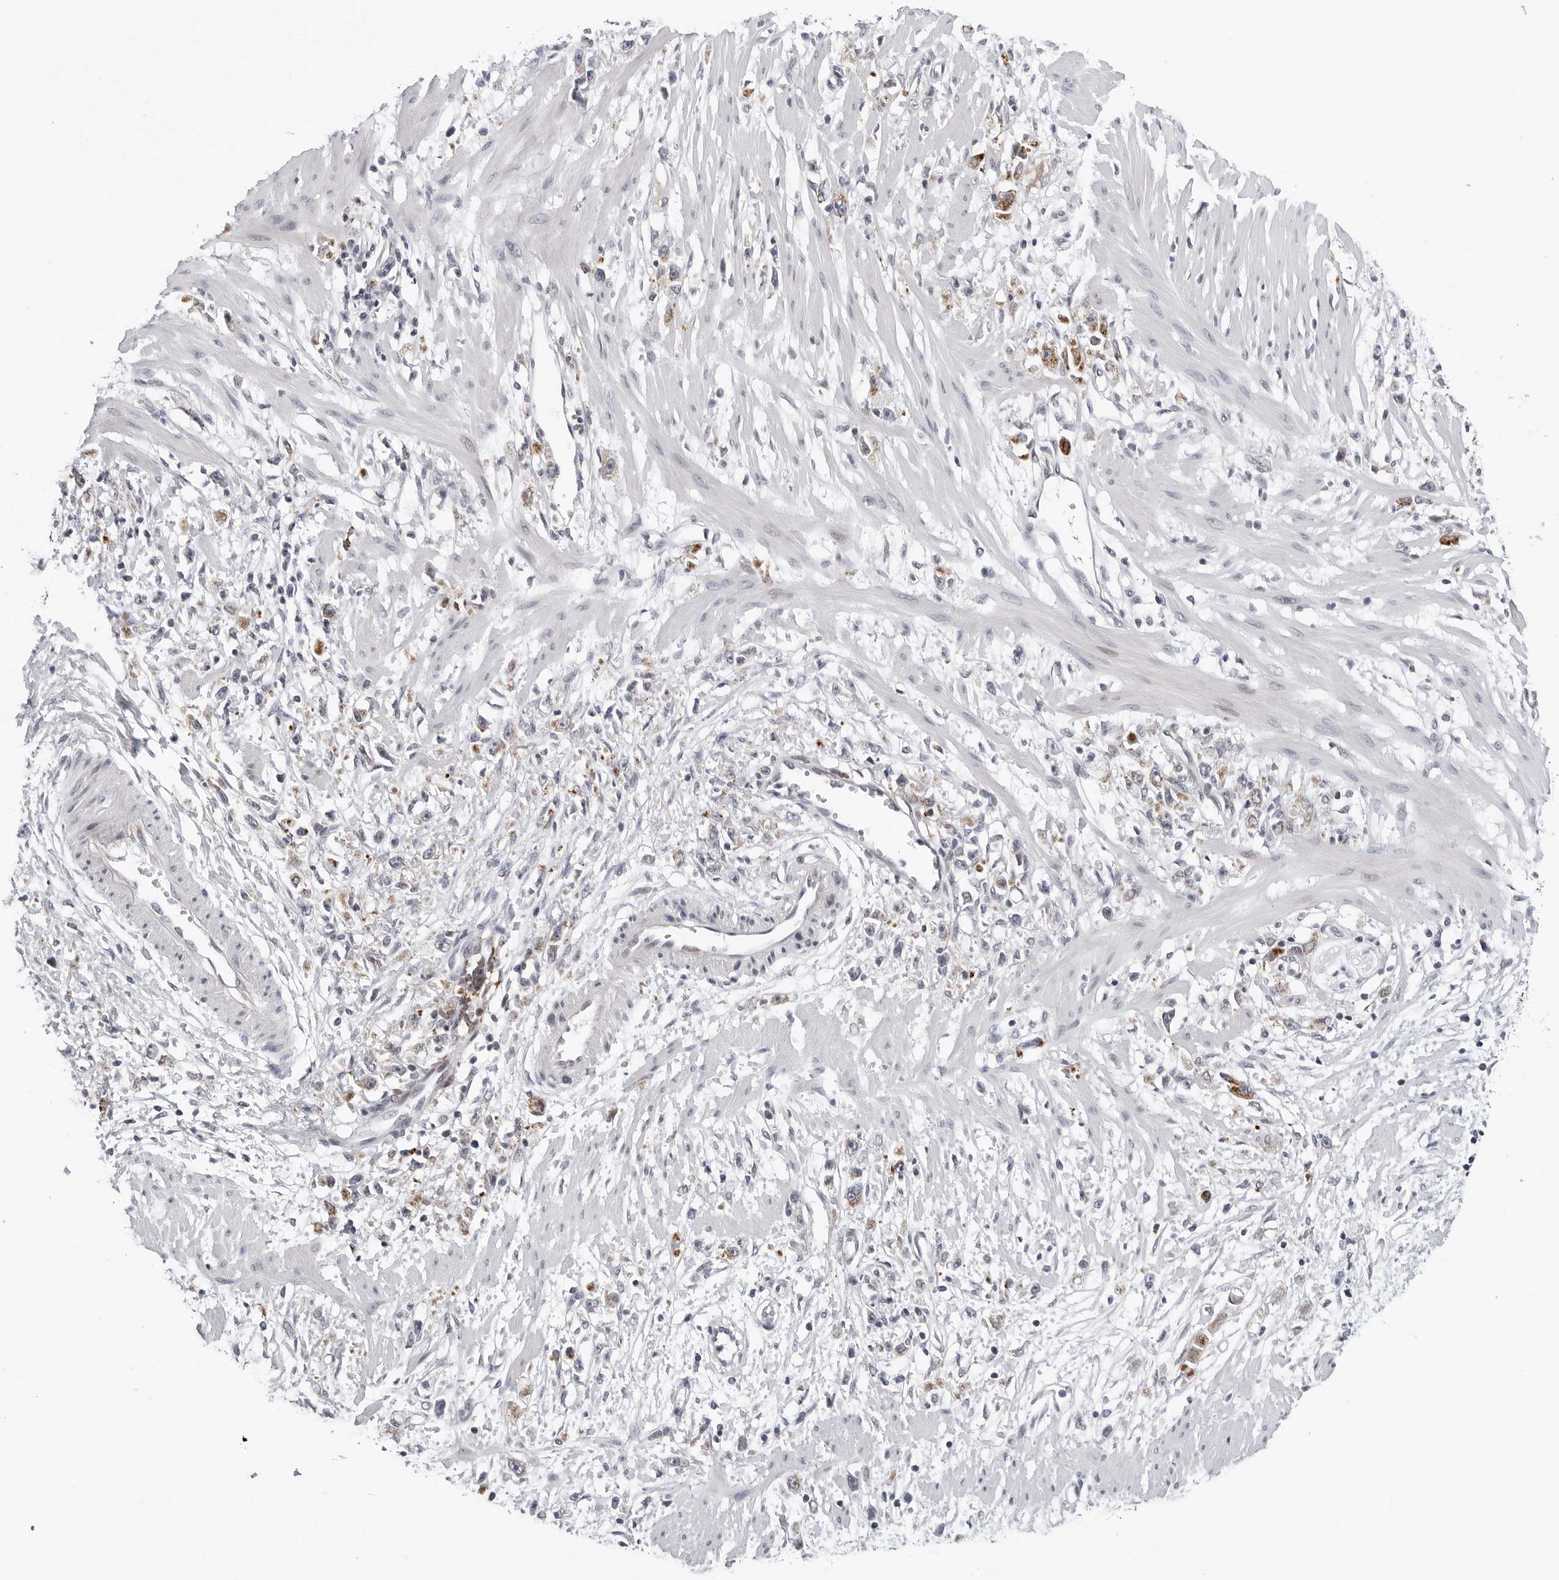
{"staining": {"intensity": "moderate", "quantity": "<25%", "location": "cytoplasmic/membranous"}, "tissue": "stomach cancer", "cell_type": "Tumor cells", "image_type": "cancer", "snomed": [{"axis": "morphology", "description": "Adenocarcinoma, NOS"}, {"axis": "topography", "description": "Stomach"}], "caption": "Stomach adenocarcinoma tissue reveals moderate cytoplasmic/membranous expression in about <25% of tumor cells The staining was performed using DAB to visualize the protein expression in brown, while the nuclei were stained in blue with hematoxylin (Magnification: 20x).", "gene": "CDK20", "patient": {"sex": "female", "age": 59}}